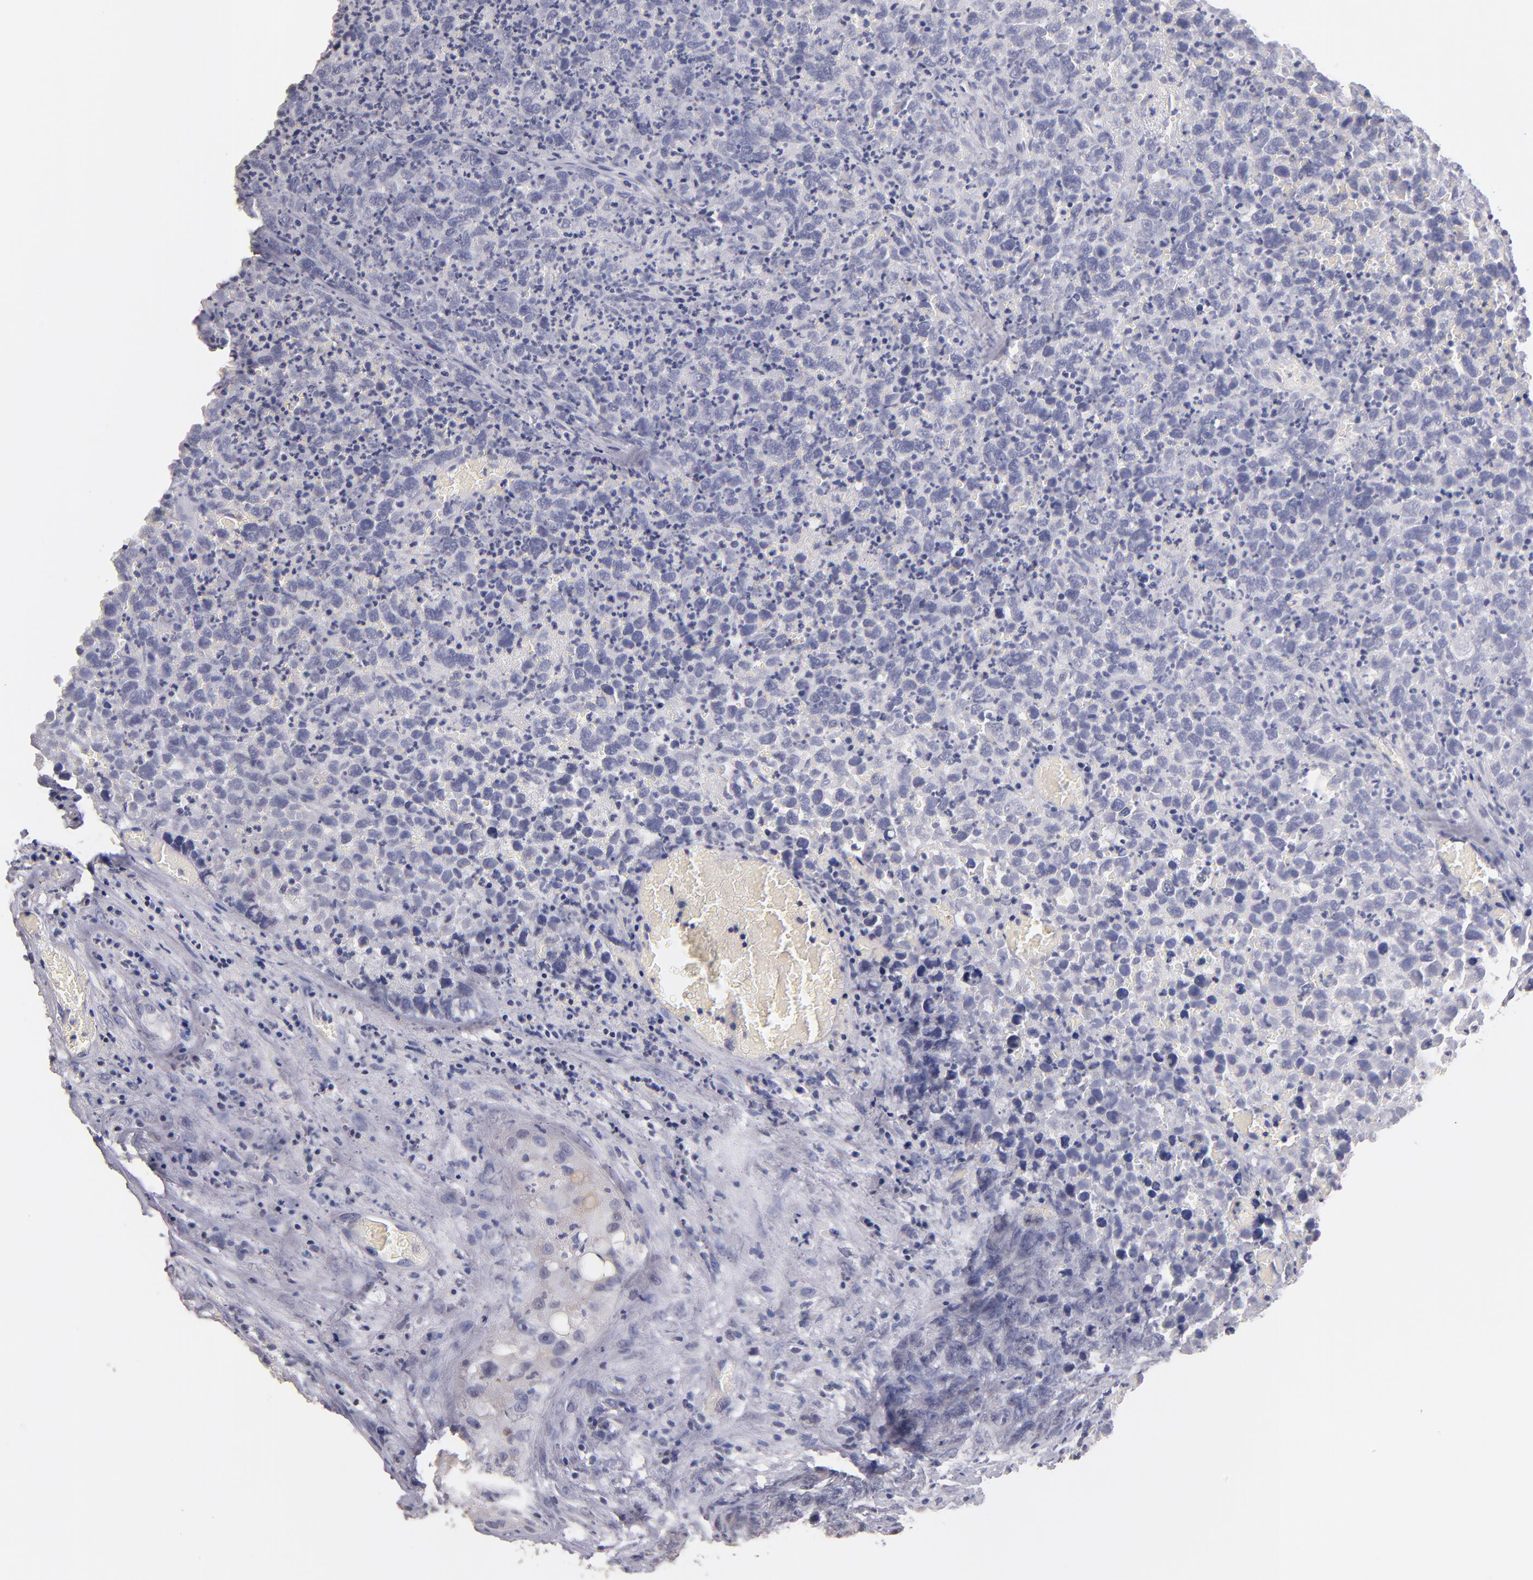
{"staining": {"intensity": "negative", "quantity": "none", "location": "none"}, "tissue": "testis cancer", "cell_type": "Tumor cells", "image_type": "cancer", "snomed": [{"axis": "morphology", "description": "Carcinoma, Embryonal, NOS"}, {"axis": "topography", "description": "Testis"}], "caption": "Embryonal carcinoma (testis) was stained to show a protein in brown. There is no significant expression in tumor cells.", "gene": "SOX10", "patient": {"sex": "male", "age": 31}}